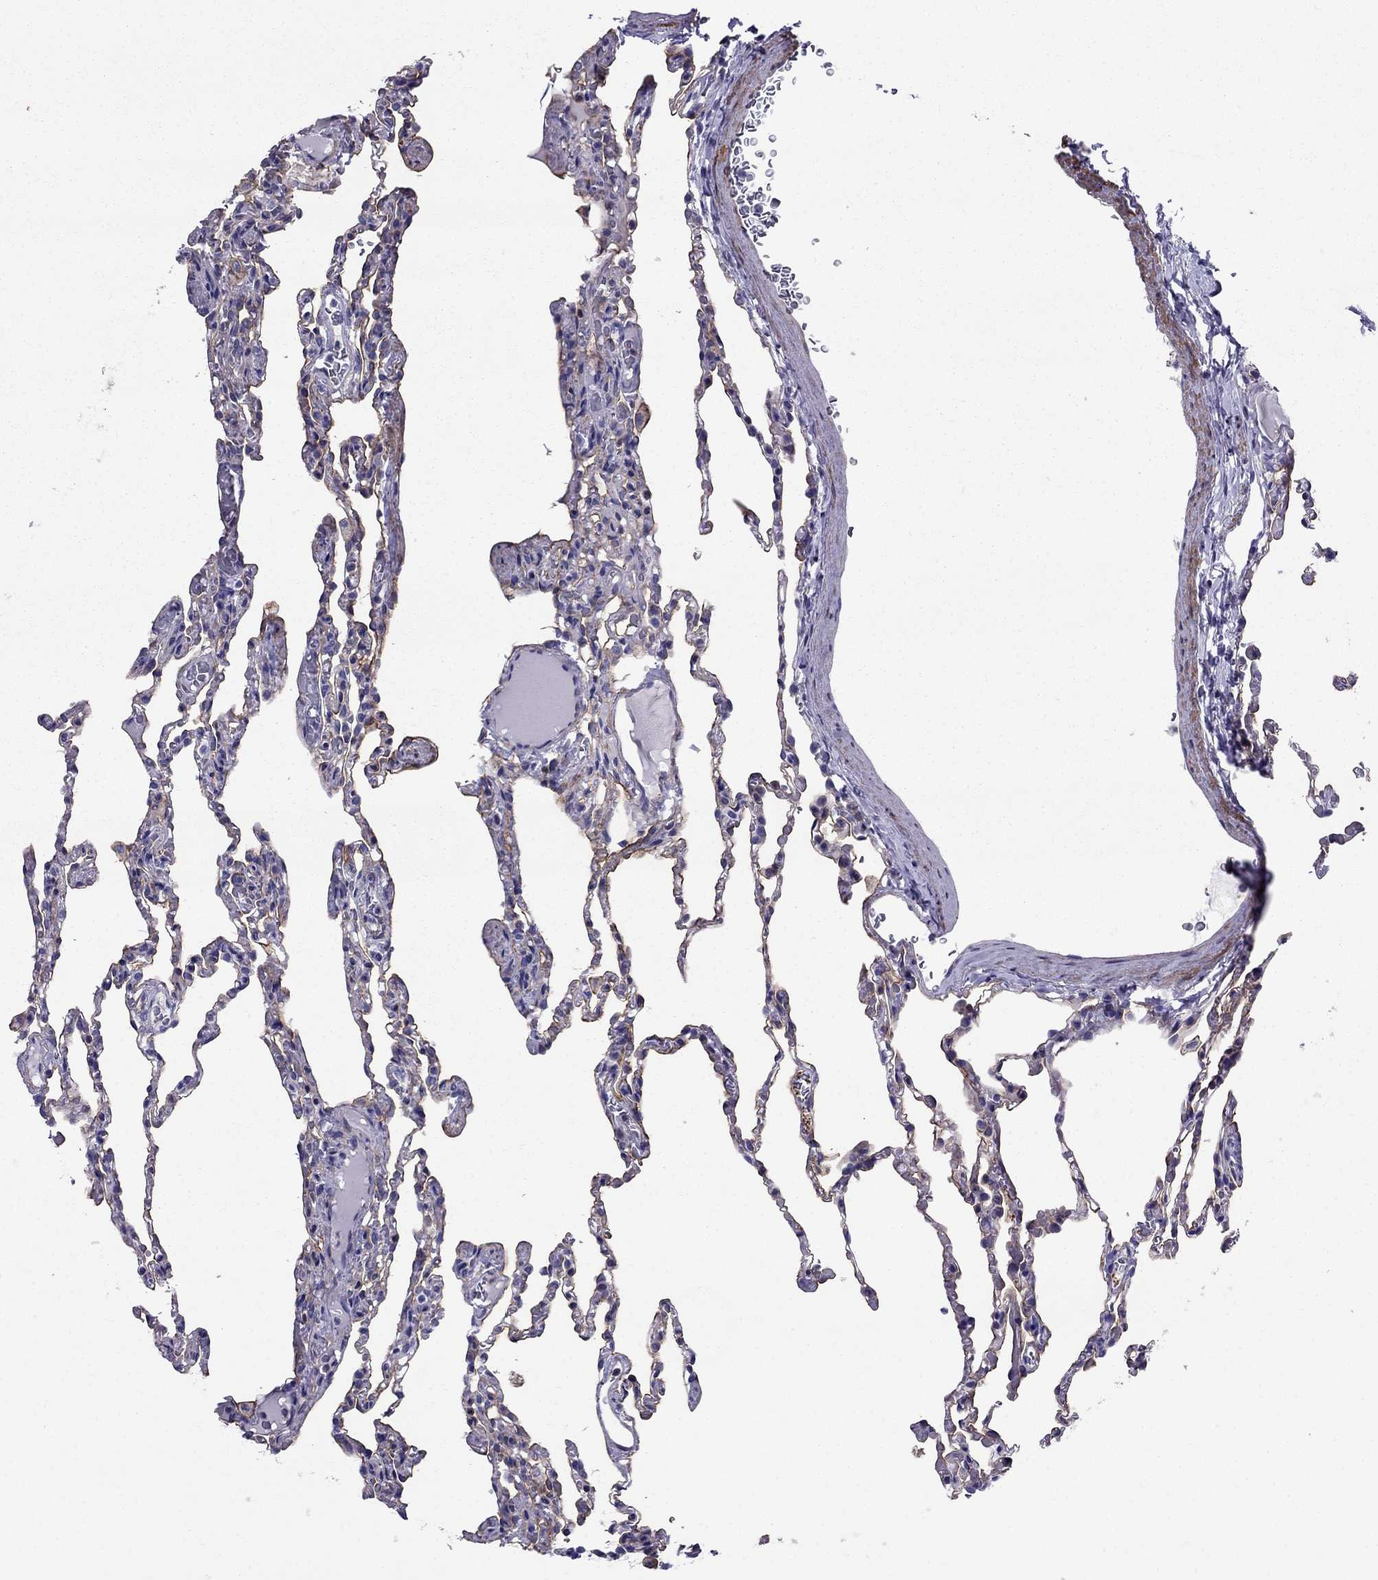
{"staining": {"intensity": "negative", "quantity": "none", "location": "none"}, "tissue": "lung", "cell_type": "Alveolar cells", "image_type": "normal", "snomed": [{"axis": "morphology", "description": "Normal tissue, NOS"}, {"axis": "topography", "description": "Lung"}], "caption": "The histopathology image reveals no staining of alveolar cells in normal lung.", "gene": "GPR50", "patient": {"sex": "female", "age": 43}}